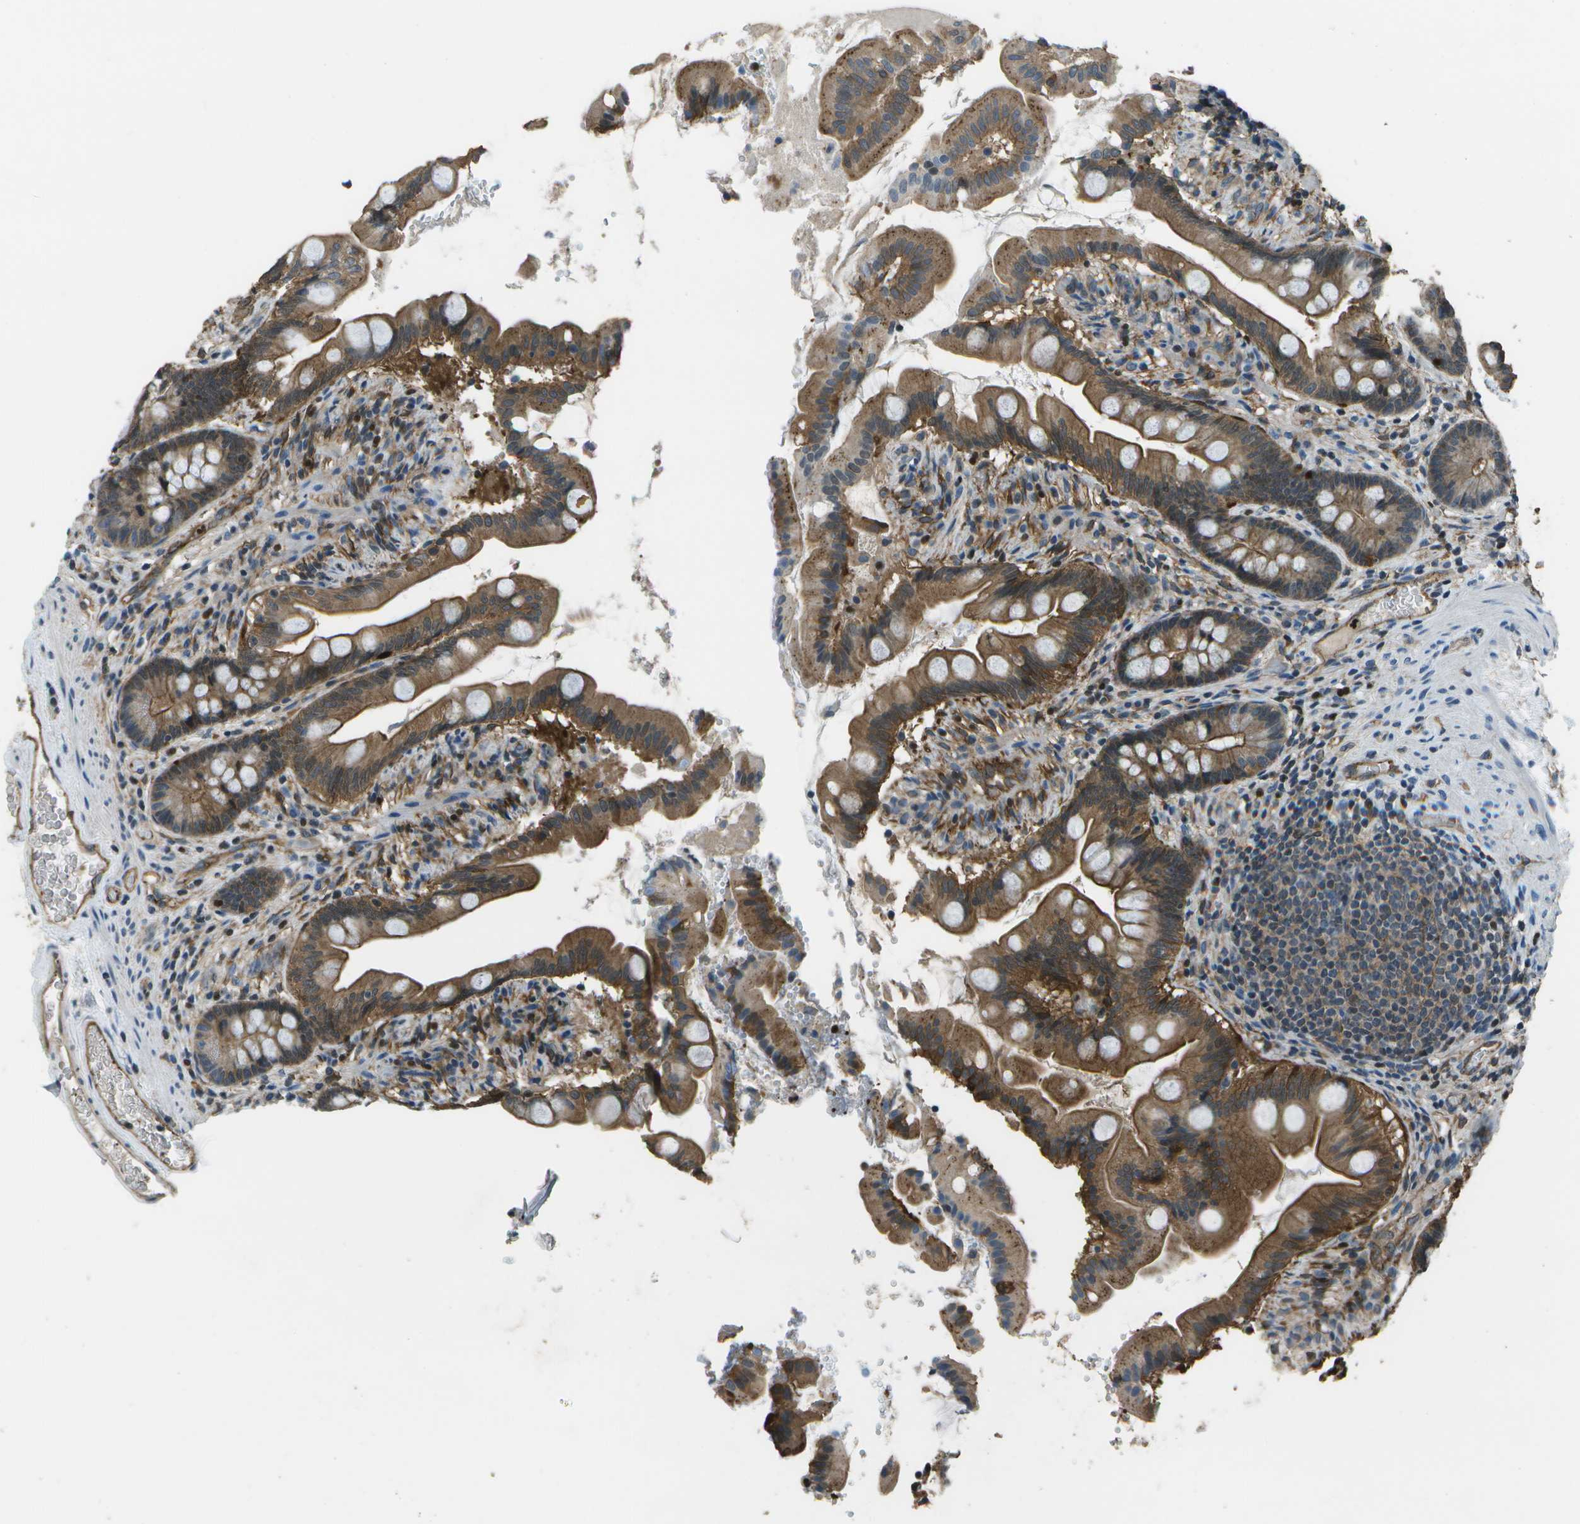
{"staining": {"intensity": "moderate", "quantity": ">75%", "location": "cytoplasmic/membranous"}, "tissue": "small intestine", "cell_type": "Glandular cells", "image_type": "normal", "snomed": [{"axis": "morphology", "description": "Normal tissue, NOS"}, {"axis": "topography", "description": "Small intestine"}], "caption": "This is an image of IHC staining of unremarkable small intestine, which shows moderate staining in the cytoplasmic/membranous of glandular cells.", "gene": "PDLIM1", "patient": {"sex": "female", "age": 56}}